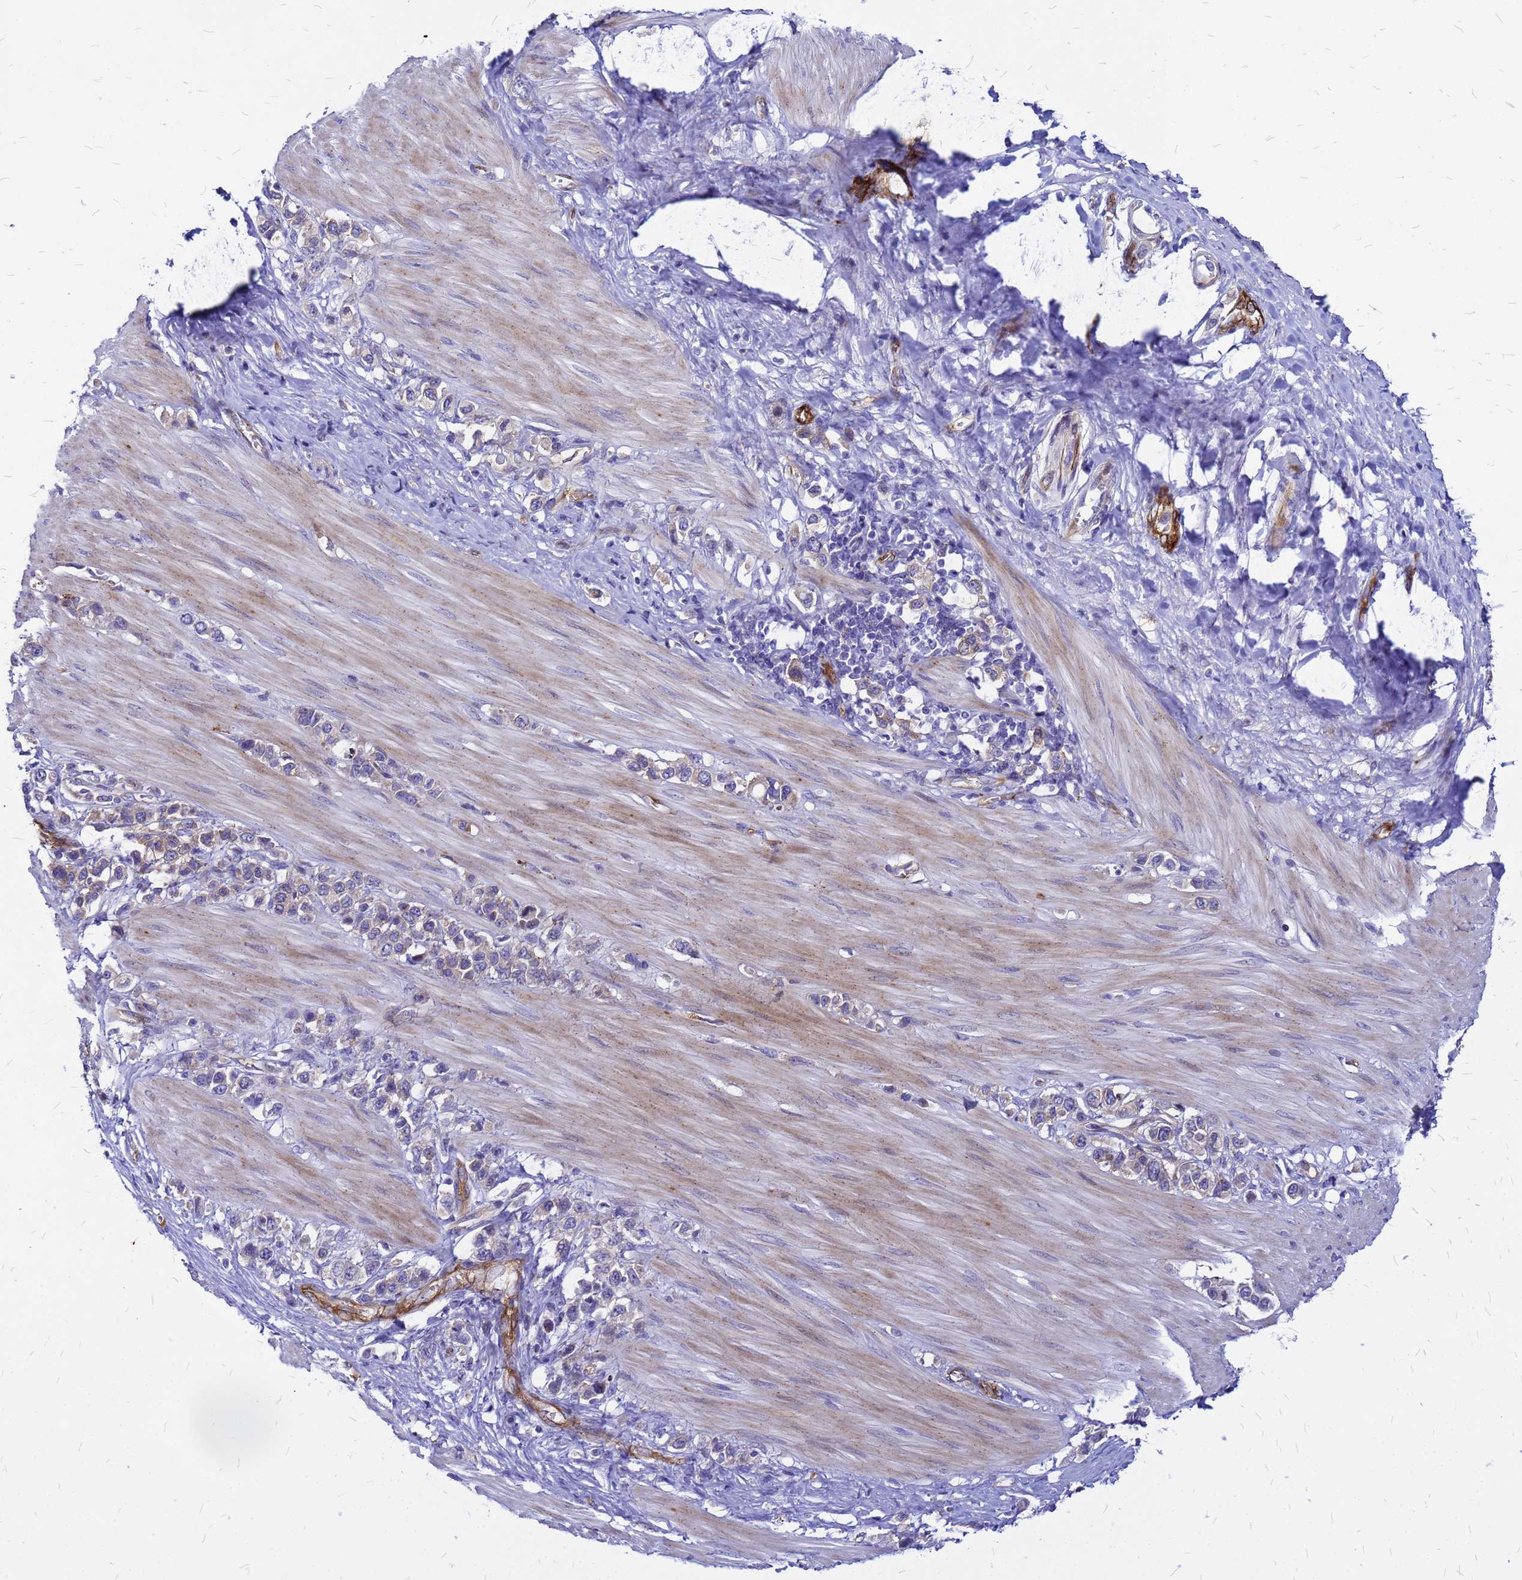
{"staining": {"intensity": "negative", "quantity": "none", "location": "none"}, "tissue": "stomach cancer", "cell_type": "Tumor cells", "image_type": "cancer", "snomed": [{"axis": "morphology", "description": "Adenocarcinoma, NOS"}, {"axis": "topography", "description": "Stomach"}], "caption": "A photomicrograph of stomach adenocarcinoma stained for a protein demonstrates no brown staining in tumor cells.", "gene": "NOSTRIN", "patient": {"sex": "female", "age": 65}}